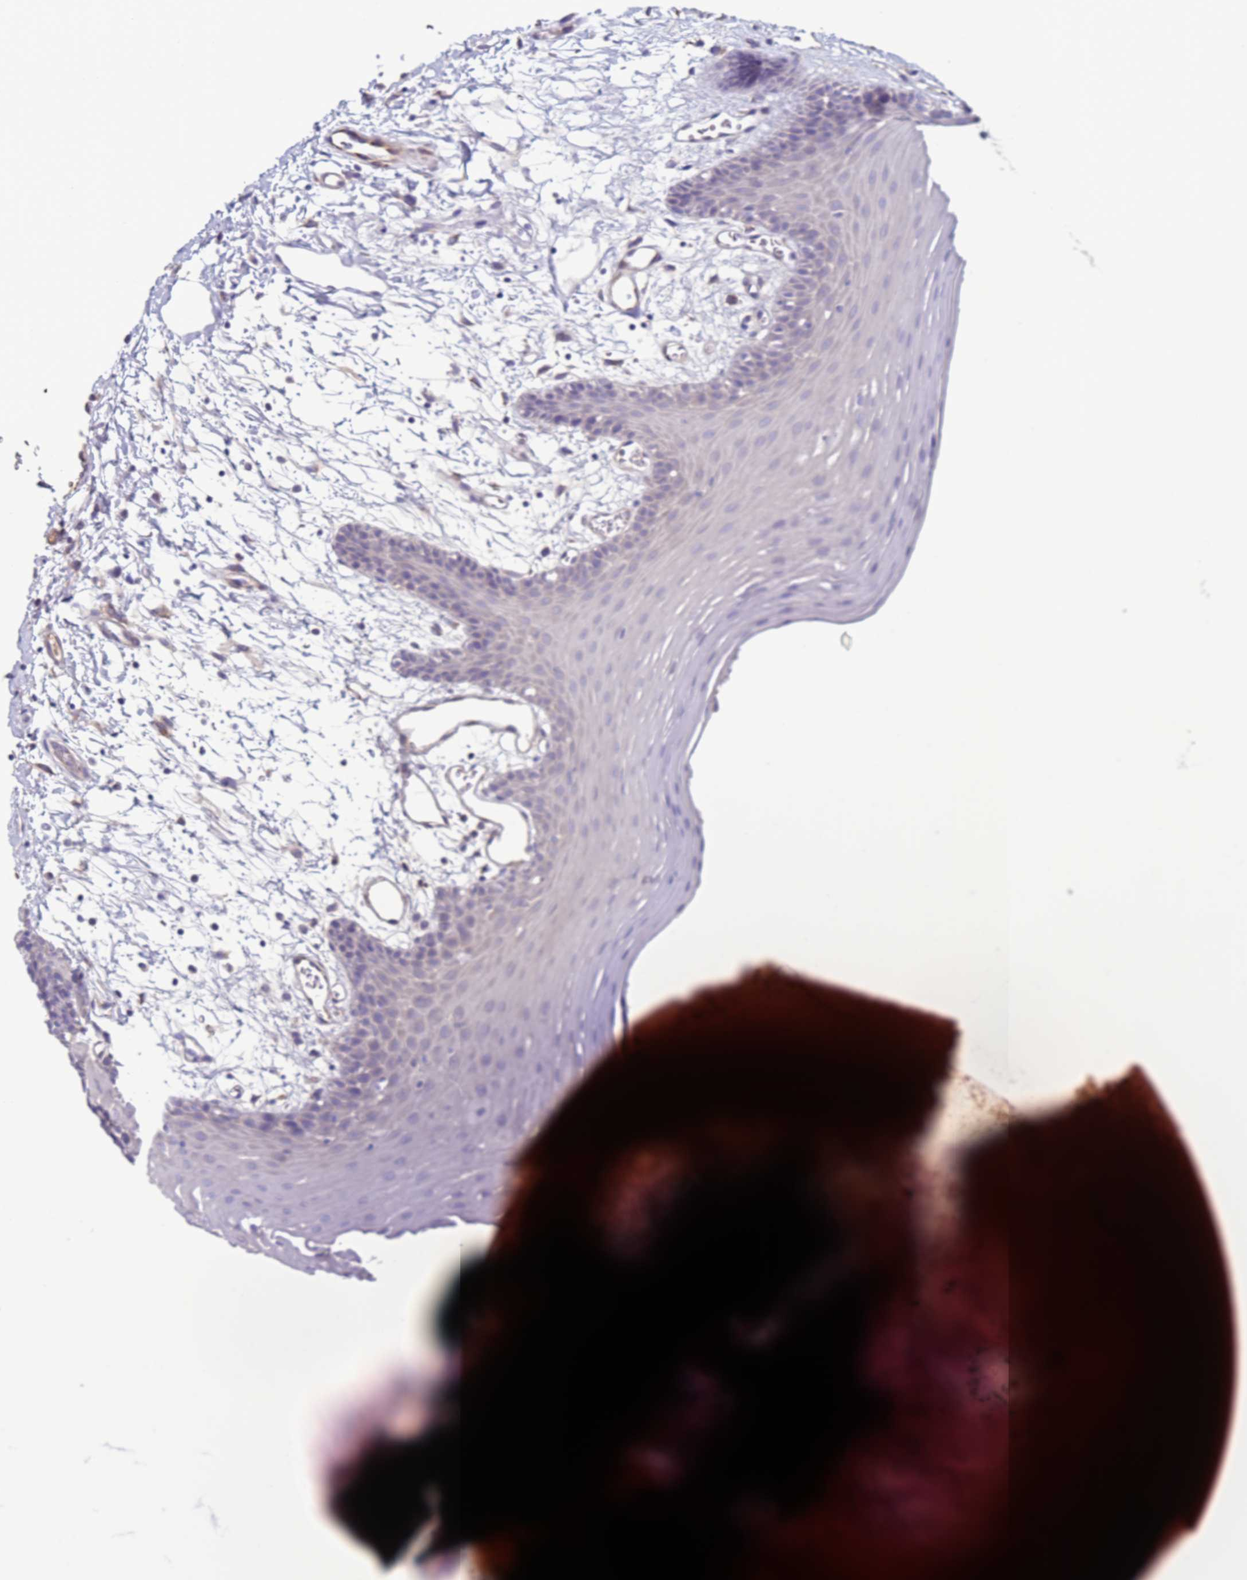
{"staining": {"intensity": "negative", "quantity": "none", "location": "none"}, "tissue": "oral mucosa", "cell_type": "Squamous epithelial cells", "image_type": "normal", "snomed": [{"axis": "morphology", "description": "Normal tissue, NOS"}, {"axis": "topography", "description": "Skeletal muscle"}, {"axis": "topography", "description": "Oral tissue"}, {"axis": "topography", "description": "Salivary gland"}, {"axis": "topography", "description": "Peripheral nerve tissue"}], "caption": "This image is of normal oral mucosa stained with IHC to label a protein in brown with the nuclei are counter-stained blue. There is no staining in squamous epithelial cells. (DAB immunohistochemistry (IHC) with hematoxylin counter stain).", "gene": "TRPC6", "patient": {"sex": "male", "age": 54}}